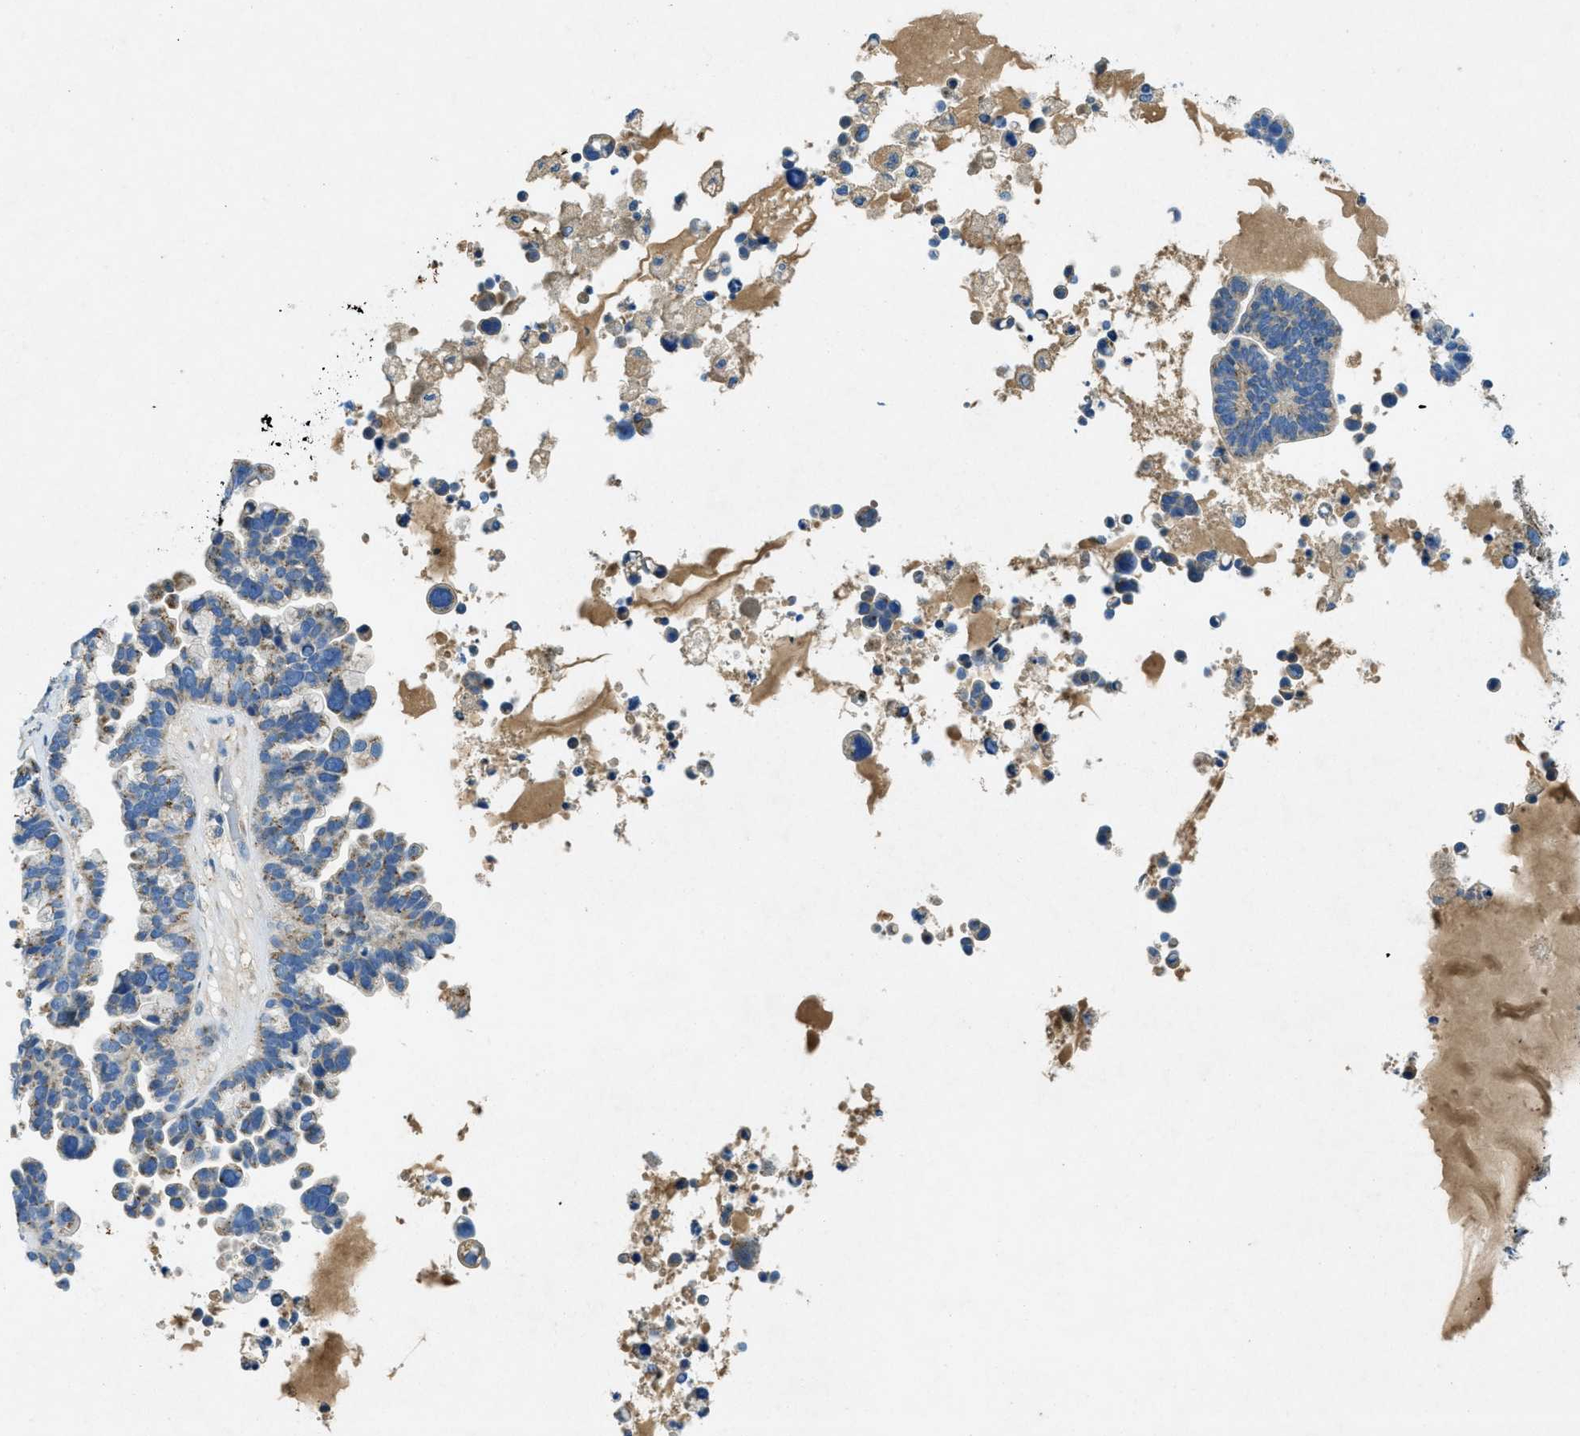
{"staining": {"intensity": "weak", "quantity": "<25%", "location": "cytoplasmic/membranous"}, "tissue": "ovarian cancer", "cell_type": "Tumor cells", "image_type": "cancer", "snomed": [{"axis": "morphology", "description": "Cystadenocarcinoma, serous, NOS"}, {"axis": "topography", "description": "Ovary"}], "caption": "Immunohistochemical staining of ovarian serous cystadenocarcinoma reveals no significant positivity in tumor cells. The staining was performed using DAB to visualize the protein expression in brown, while the nuclei were stained in blue with hematoxylin (Magnification: 20x).", "gene": "CYGB", "patient": {"sex": "female", "age": 56}}